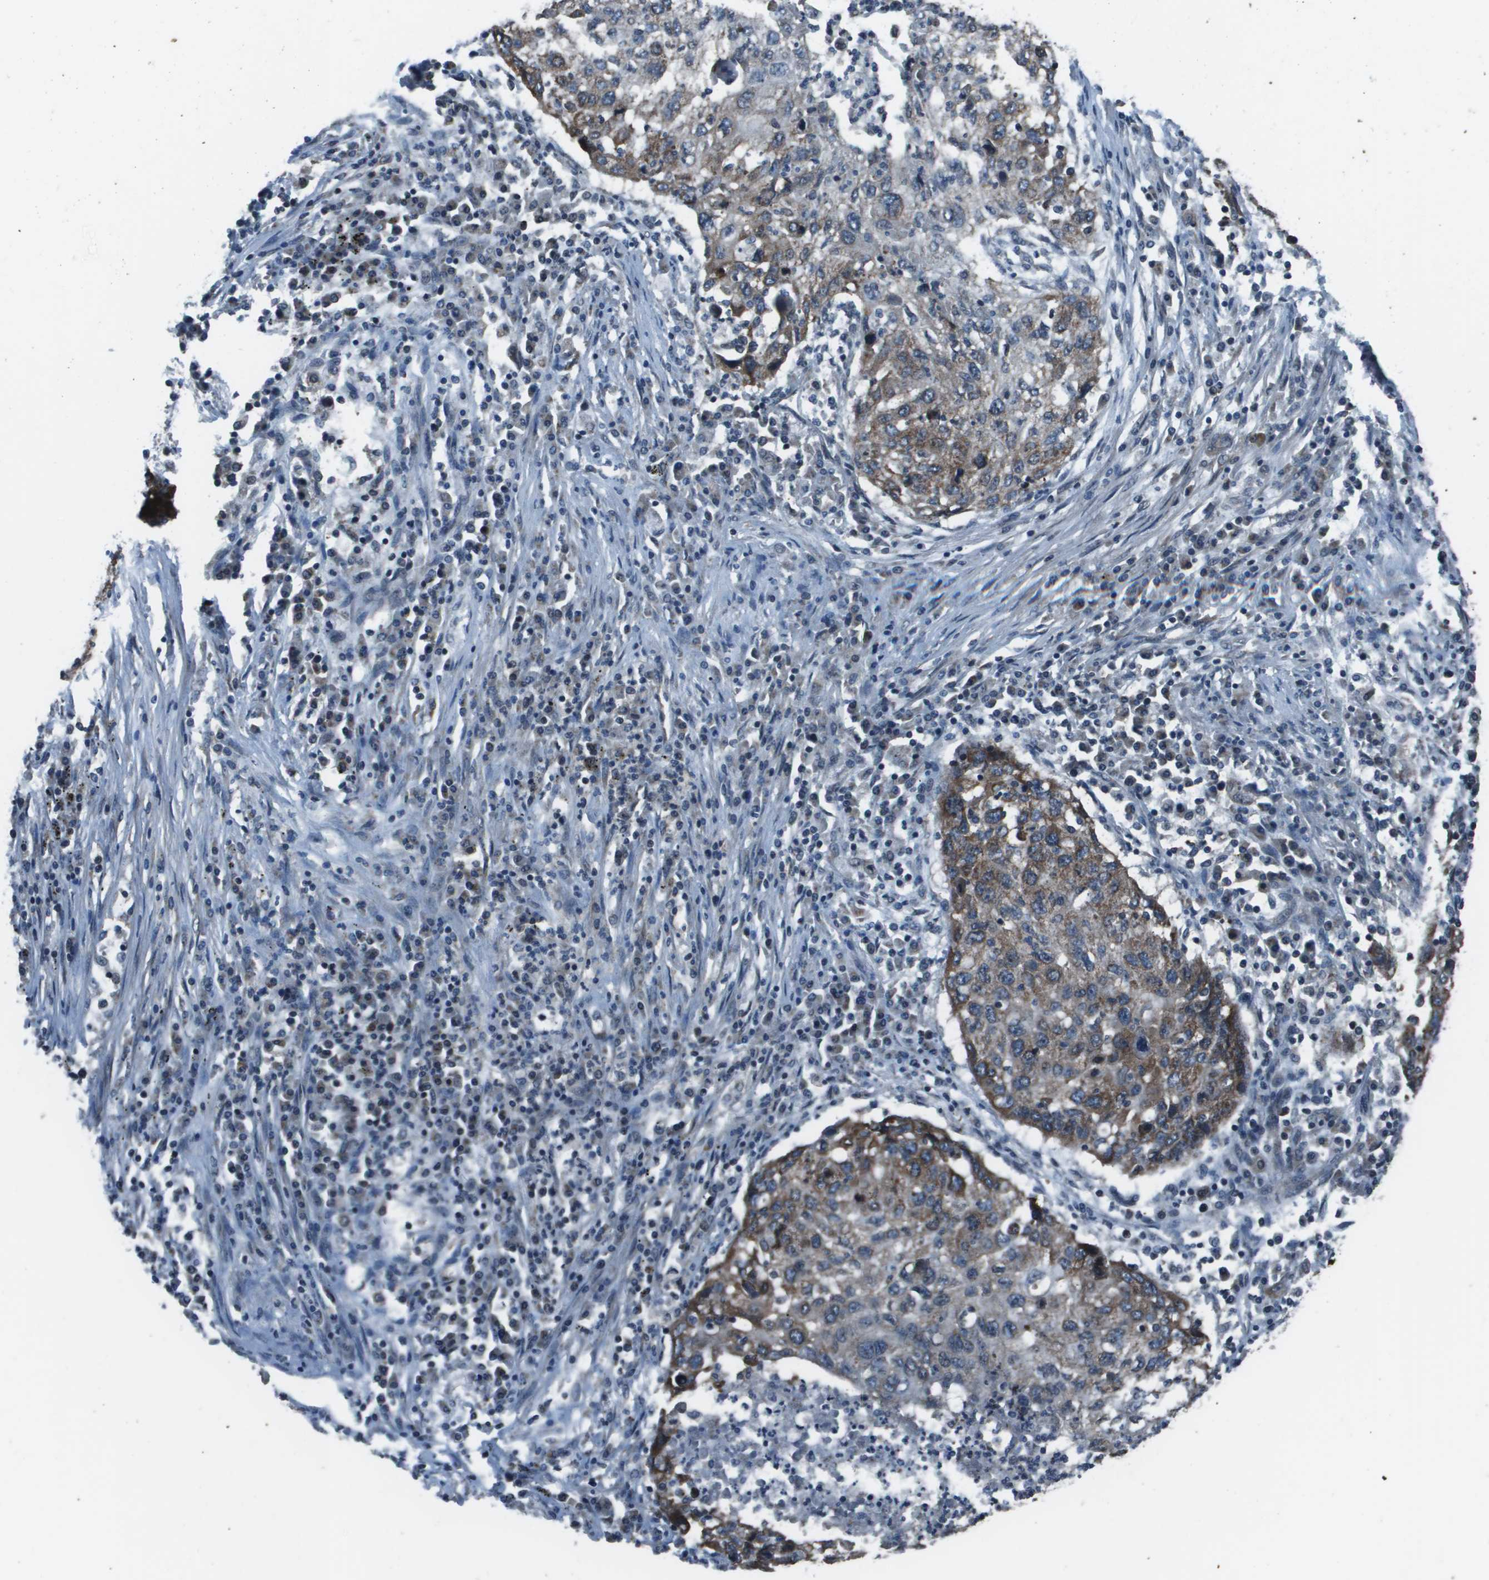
{"staining": {"intensity": "moderate", "quantity": "25%-75%", "location": "cytoplasmic/membranous"}, "tissue": "lung cancer", "cell_type": "Tumor cells", "image_type": "cancer", "snomed": [{"axis": "morphology", "description": "Squamous cell carcinoma, NOS"}, {"axis": "topography", "description": "Lung"}], "caption": "The micrograph displays staining of lung squamous cell carcinoma, revealing moderate cytoplasmic/membranous protein positivity (brown color) within tumor cells.", "gene": "PPFIA1", "patient": {"sex": "female", "age": 63}}